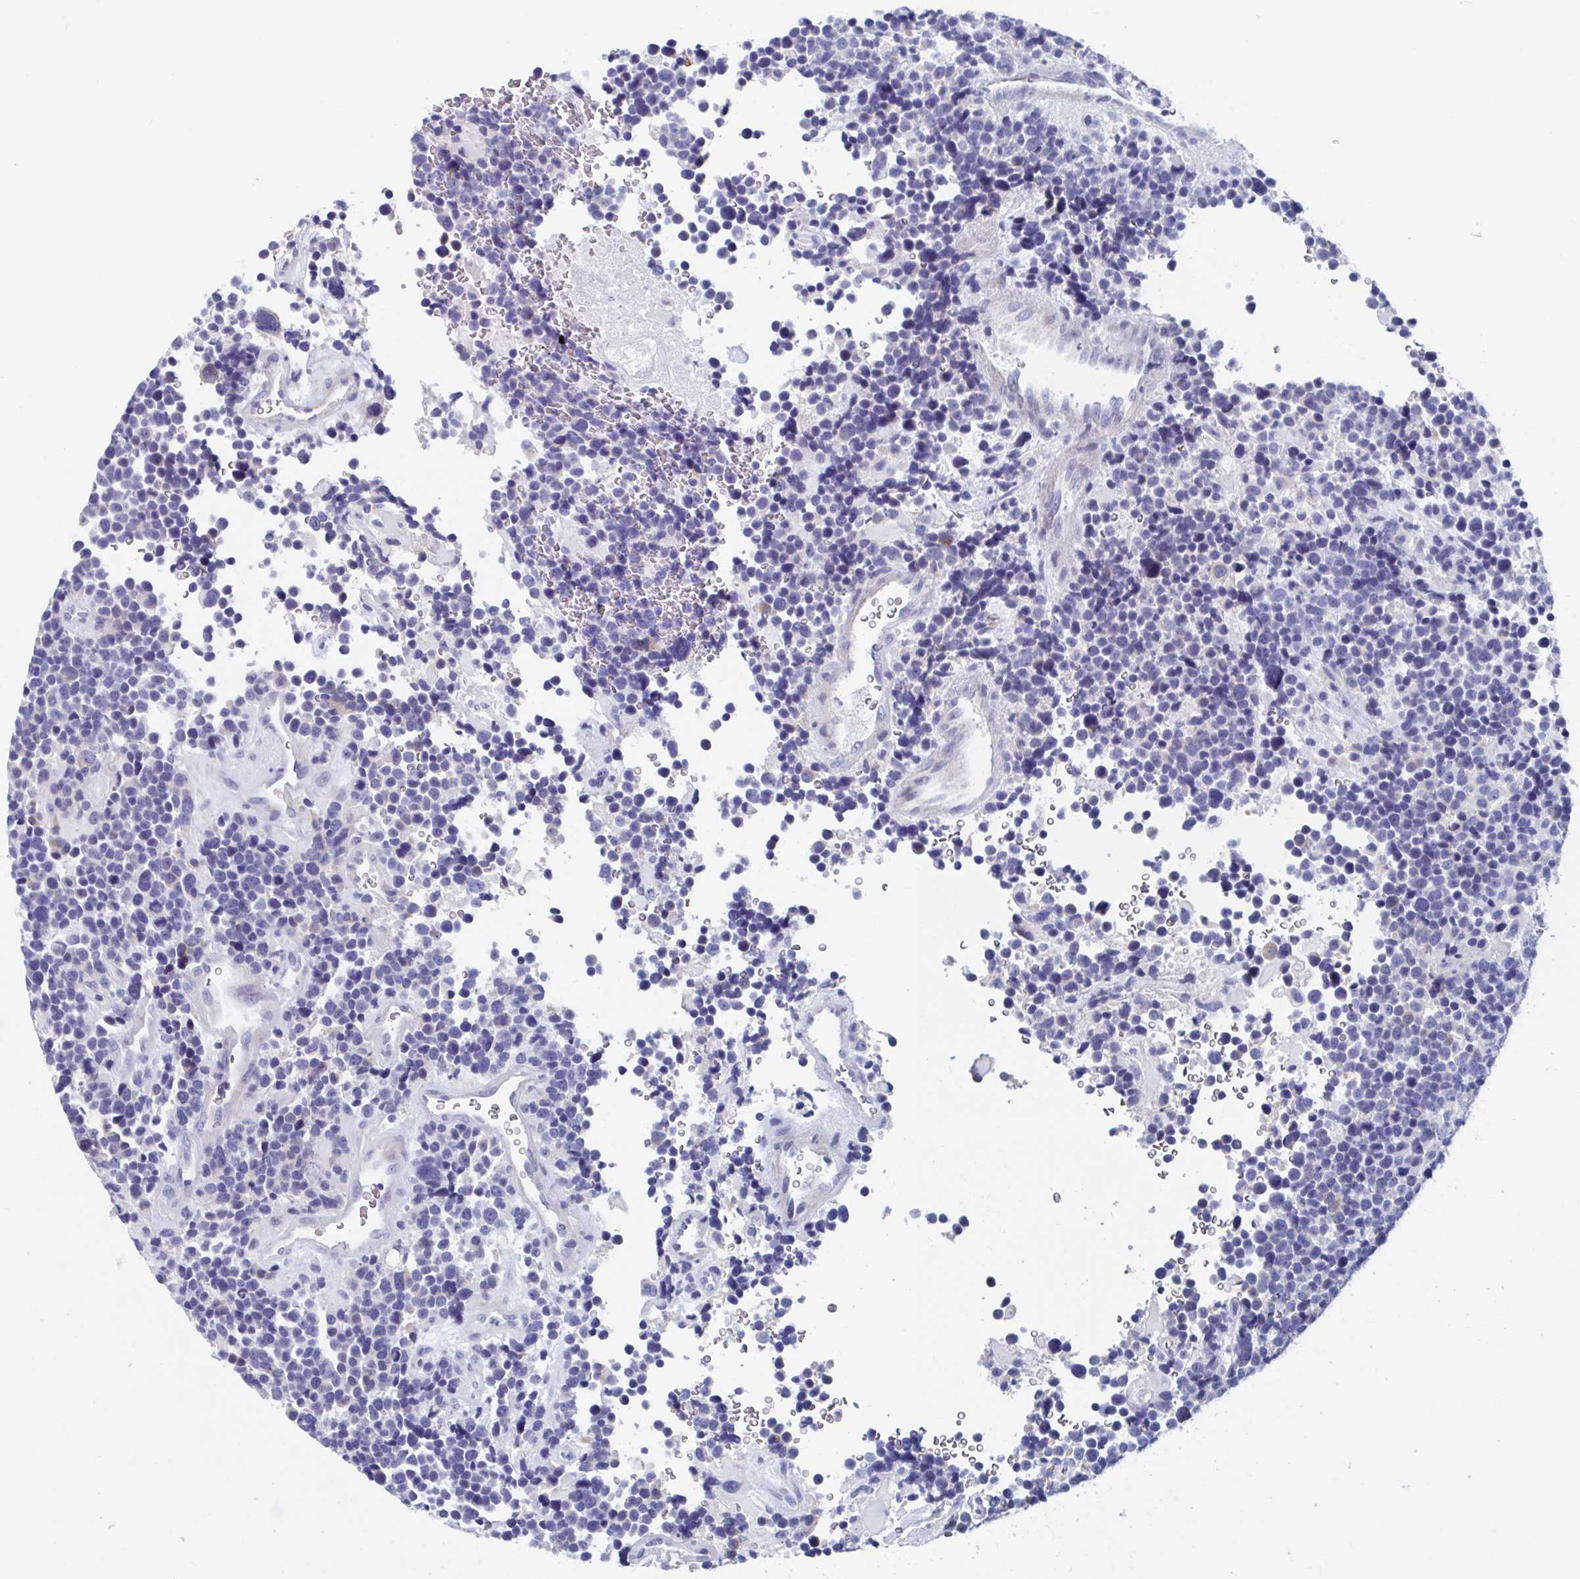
{"staining": {"intensity": "negative", "quantity": "none", "location": "none"}, "tissue": "glioma", "cell_type": "Tumor cells", "image_type": "cancer", "snomed": [{"axis": "morphology", "description": "Glioma, malignant, High grade"}, {"axis": "topography", "description": "Brain"}], "caption": "Tumor cells show no significant positivity in malignant glioma (high-grade).", "gene": "SHCBP1L", "patient": {"sex": "male", "age": 33}}